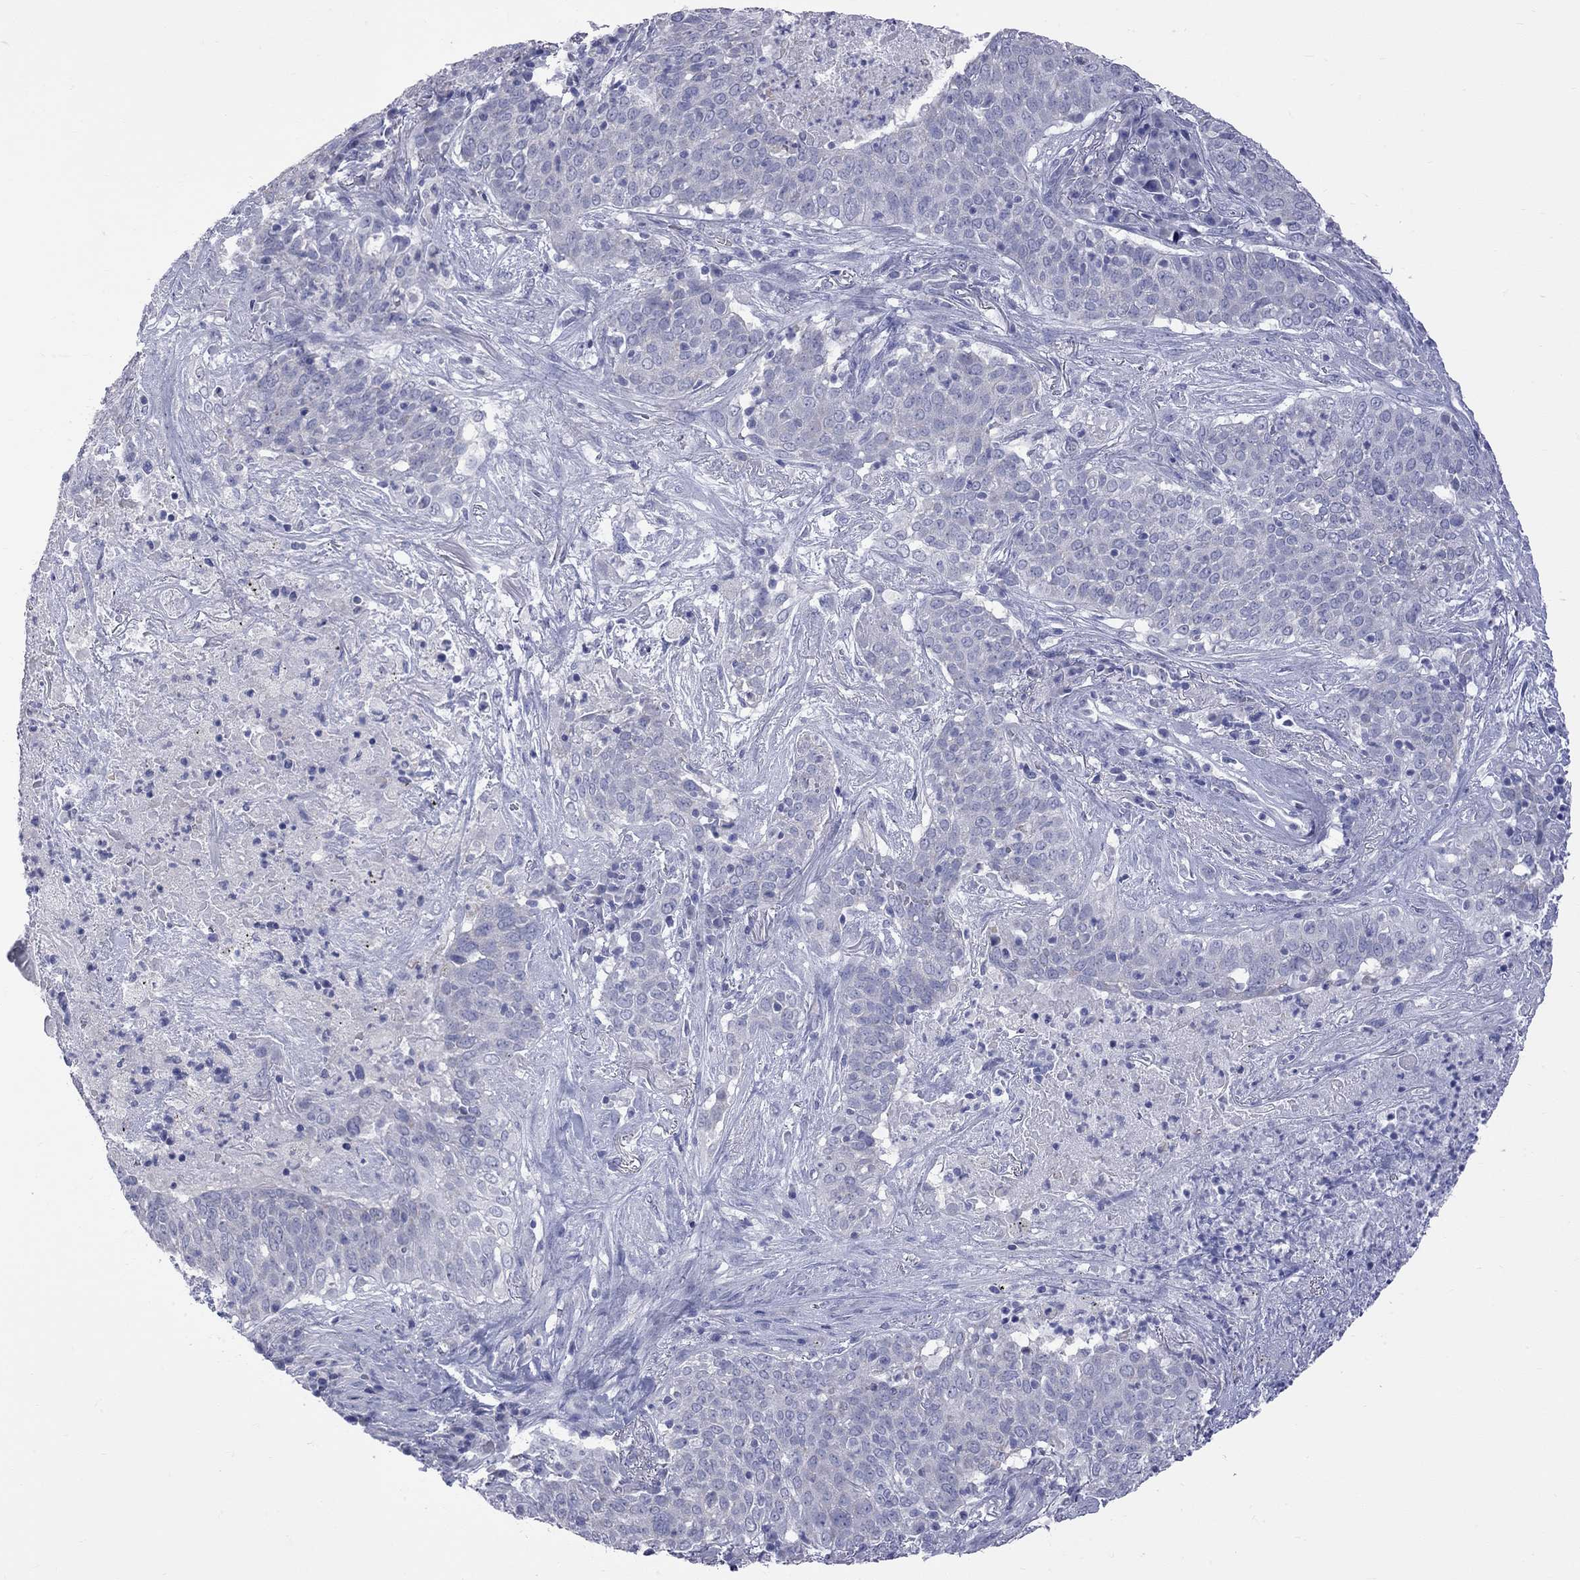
{"staining": {"intensity": "negative", "quantity": "none", "location": "none"}, "tissue": "lung cancer", "cell_type": "Tumor cells", "image_type": "cancer", "snomed": [{"axis": "morphology", "description": "Squamous cell carcinoma, NOS"}, {"axis": "topography", "description": "Lung"}], "caption": "Immunohistochemistry image of human lung cancer (squamous cell carcinoma) stained for a protein (brown), which demonstrates no staining in tumor cells. (DAB (3,3'-diaminobenzidine) immunohistochemistry (IHC), high magnification).", "gene": "KCND2", "patient": {"sex": "male", "age": 82}}